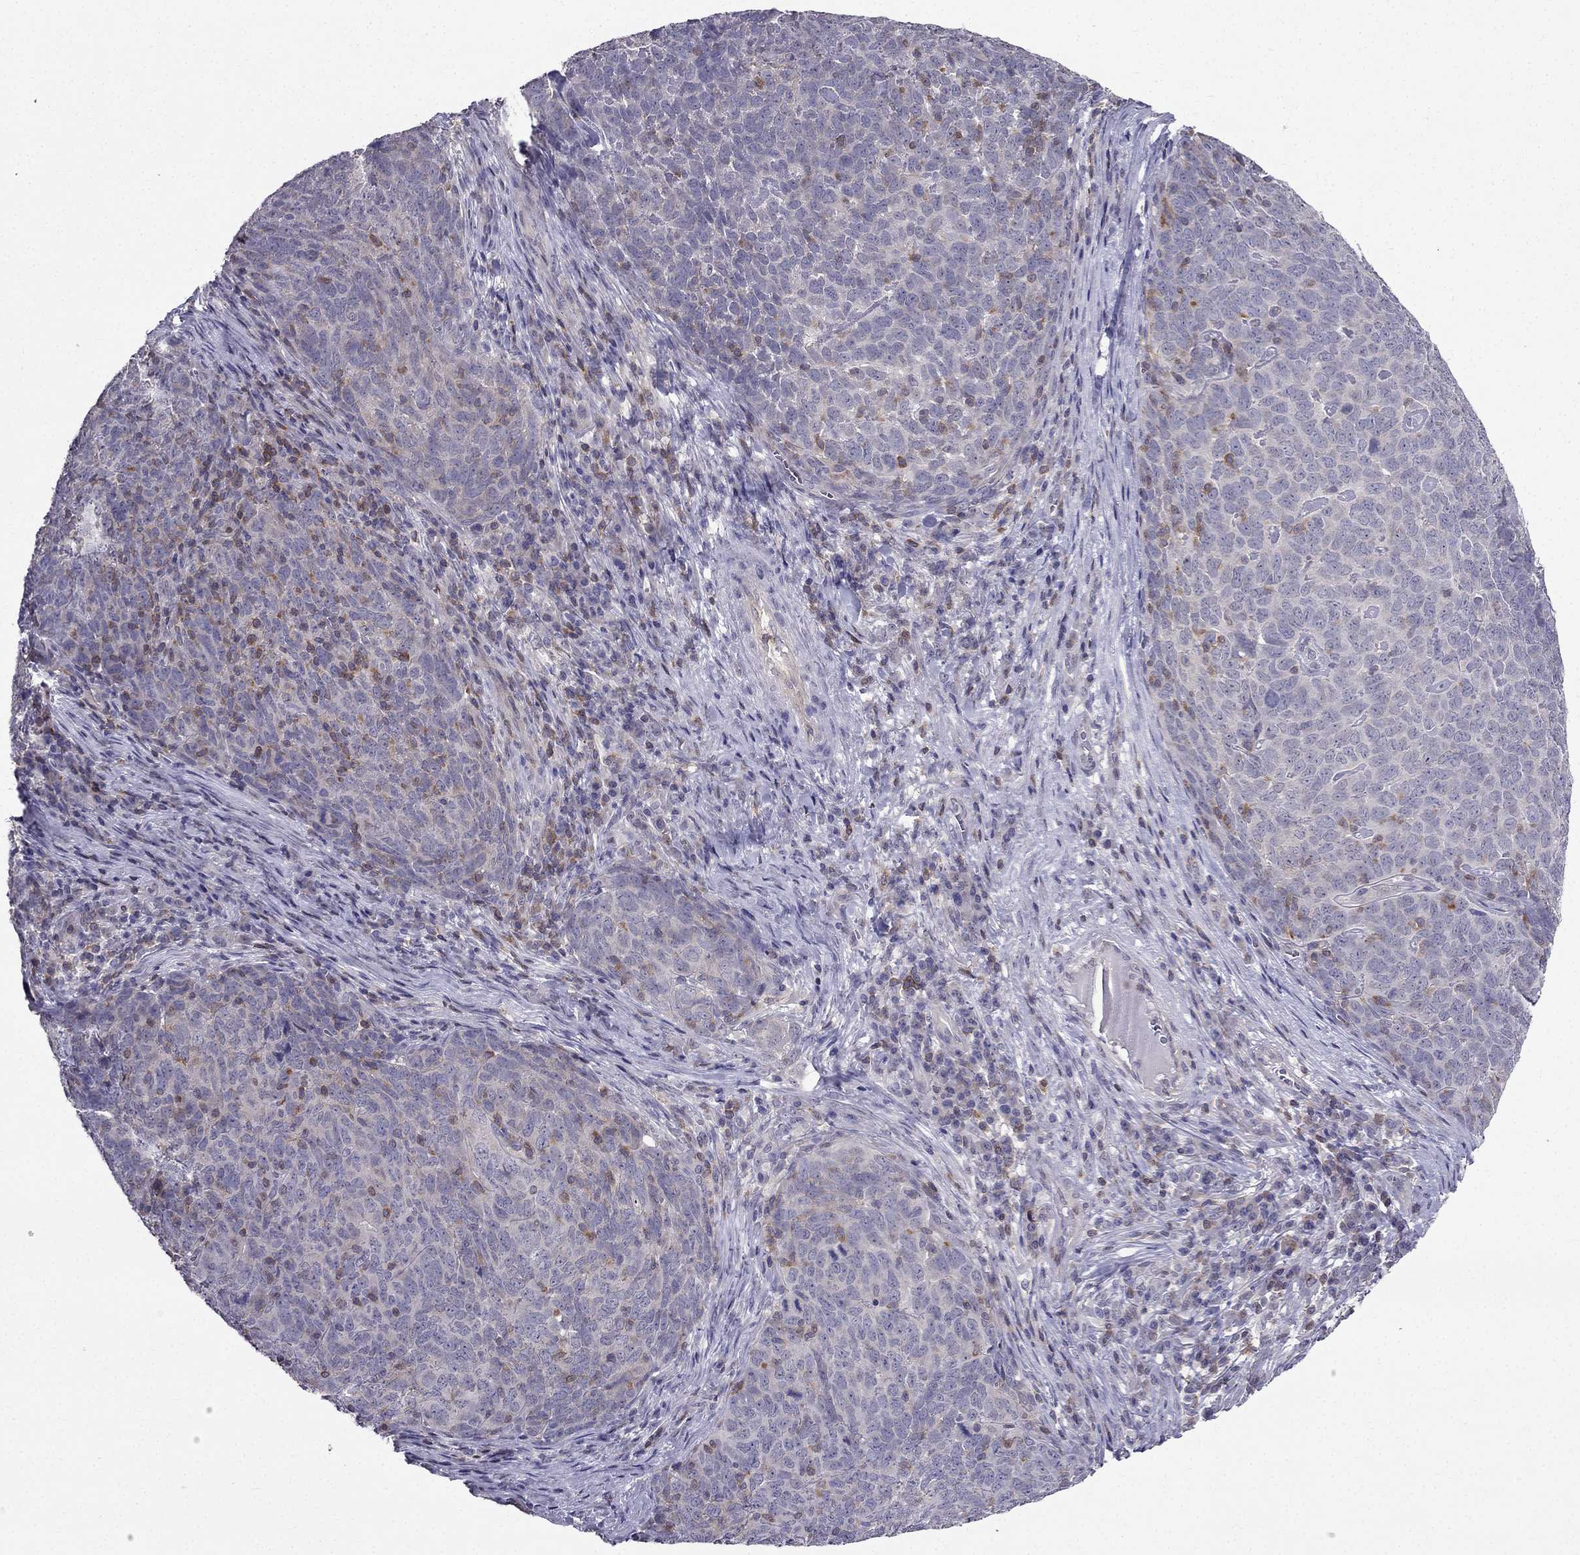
{"staining": {"intensity": "weak", "quantity": "<25%", "location": "cytoplasmic/membranous"}, "tissue": "skin cancer", "cell_type": "Tumor cells", "image_type": "cancer", "snomed": [{"axis": "morphology", "description": "Squamous cell carcinoma, NOS"}, {"axis": "topography", "description": "Skin"}, {"axis": "topography", "description": "Anal"}], "caption": "A photomicrograph of human skin squamous cell carcinoma is negative for staining in tumor cells.", "gene": "AAK1", "patient": {"sex": "female", "age": 51}}